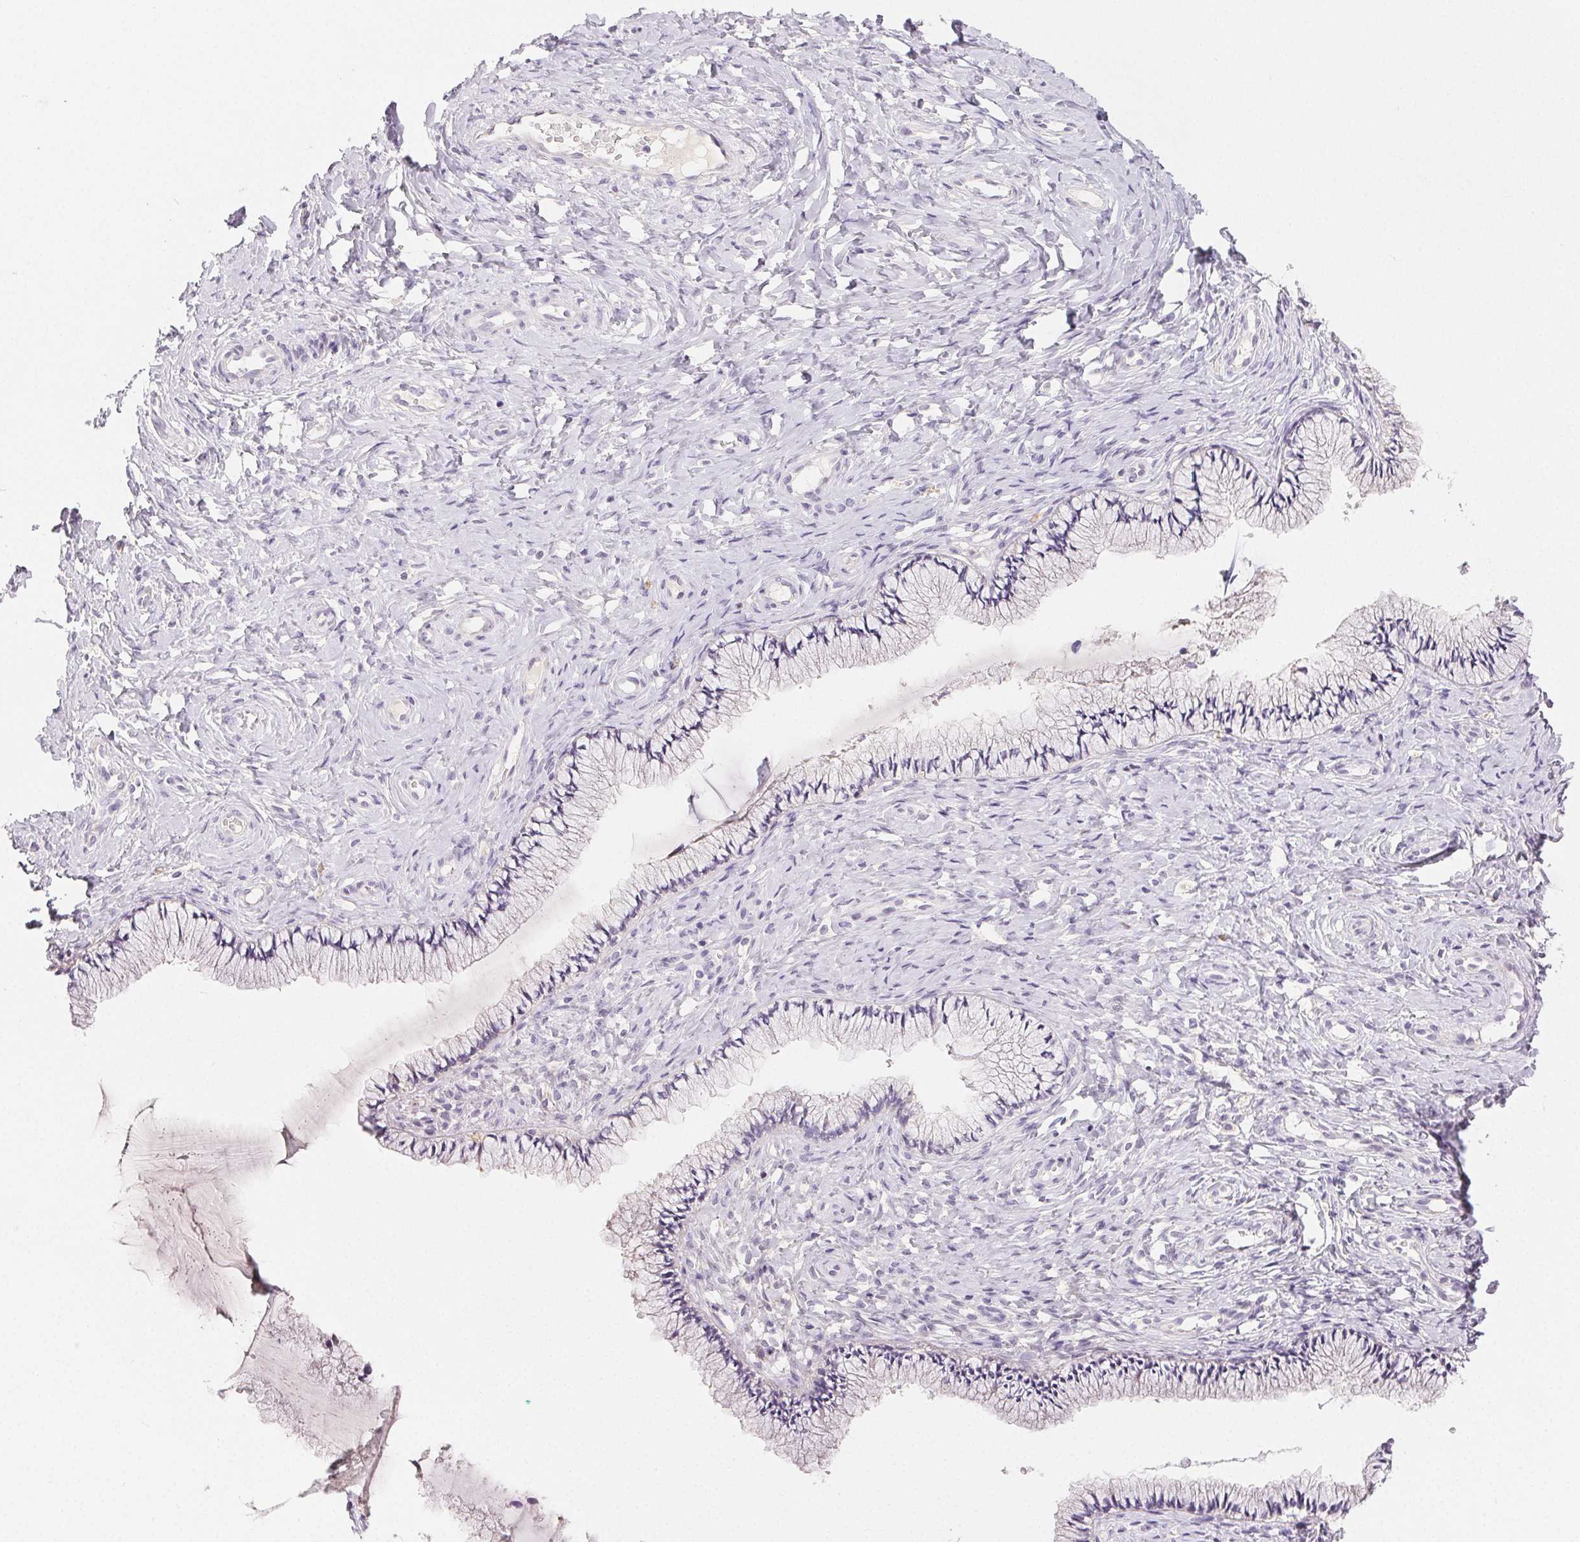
{"staining": {"intensity": "negative", "quantity": "none", "location": "none"}, "tissue": "cervix", "cell_type": "Glandular cells", "image_type": "normal", "snomed": [{"axis": "morphology", "description": "Normal tissue, NOS"}, {"axis": "topography", "description": "Cervix"}], "caption": "Glandular cells show no significant expression in unremarkable cervix. Nuclei are stained in blue.", "gene": "MIOX", "patient": {"sex": "female", "age": 37}}